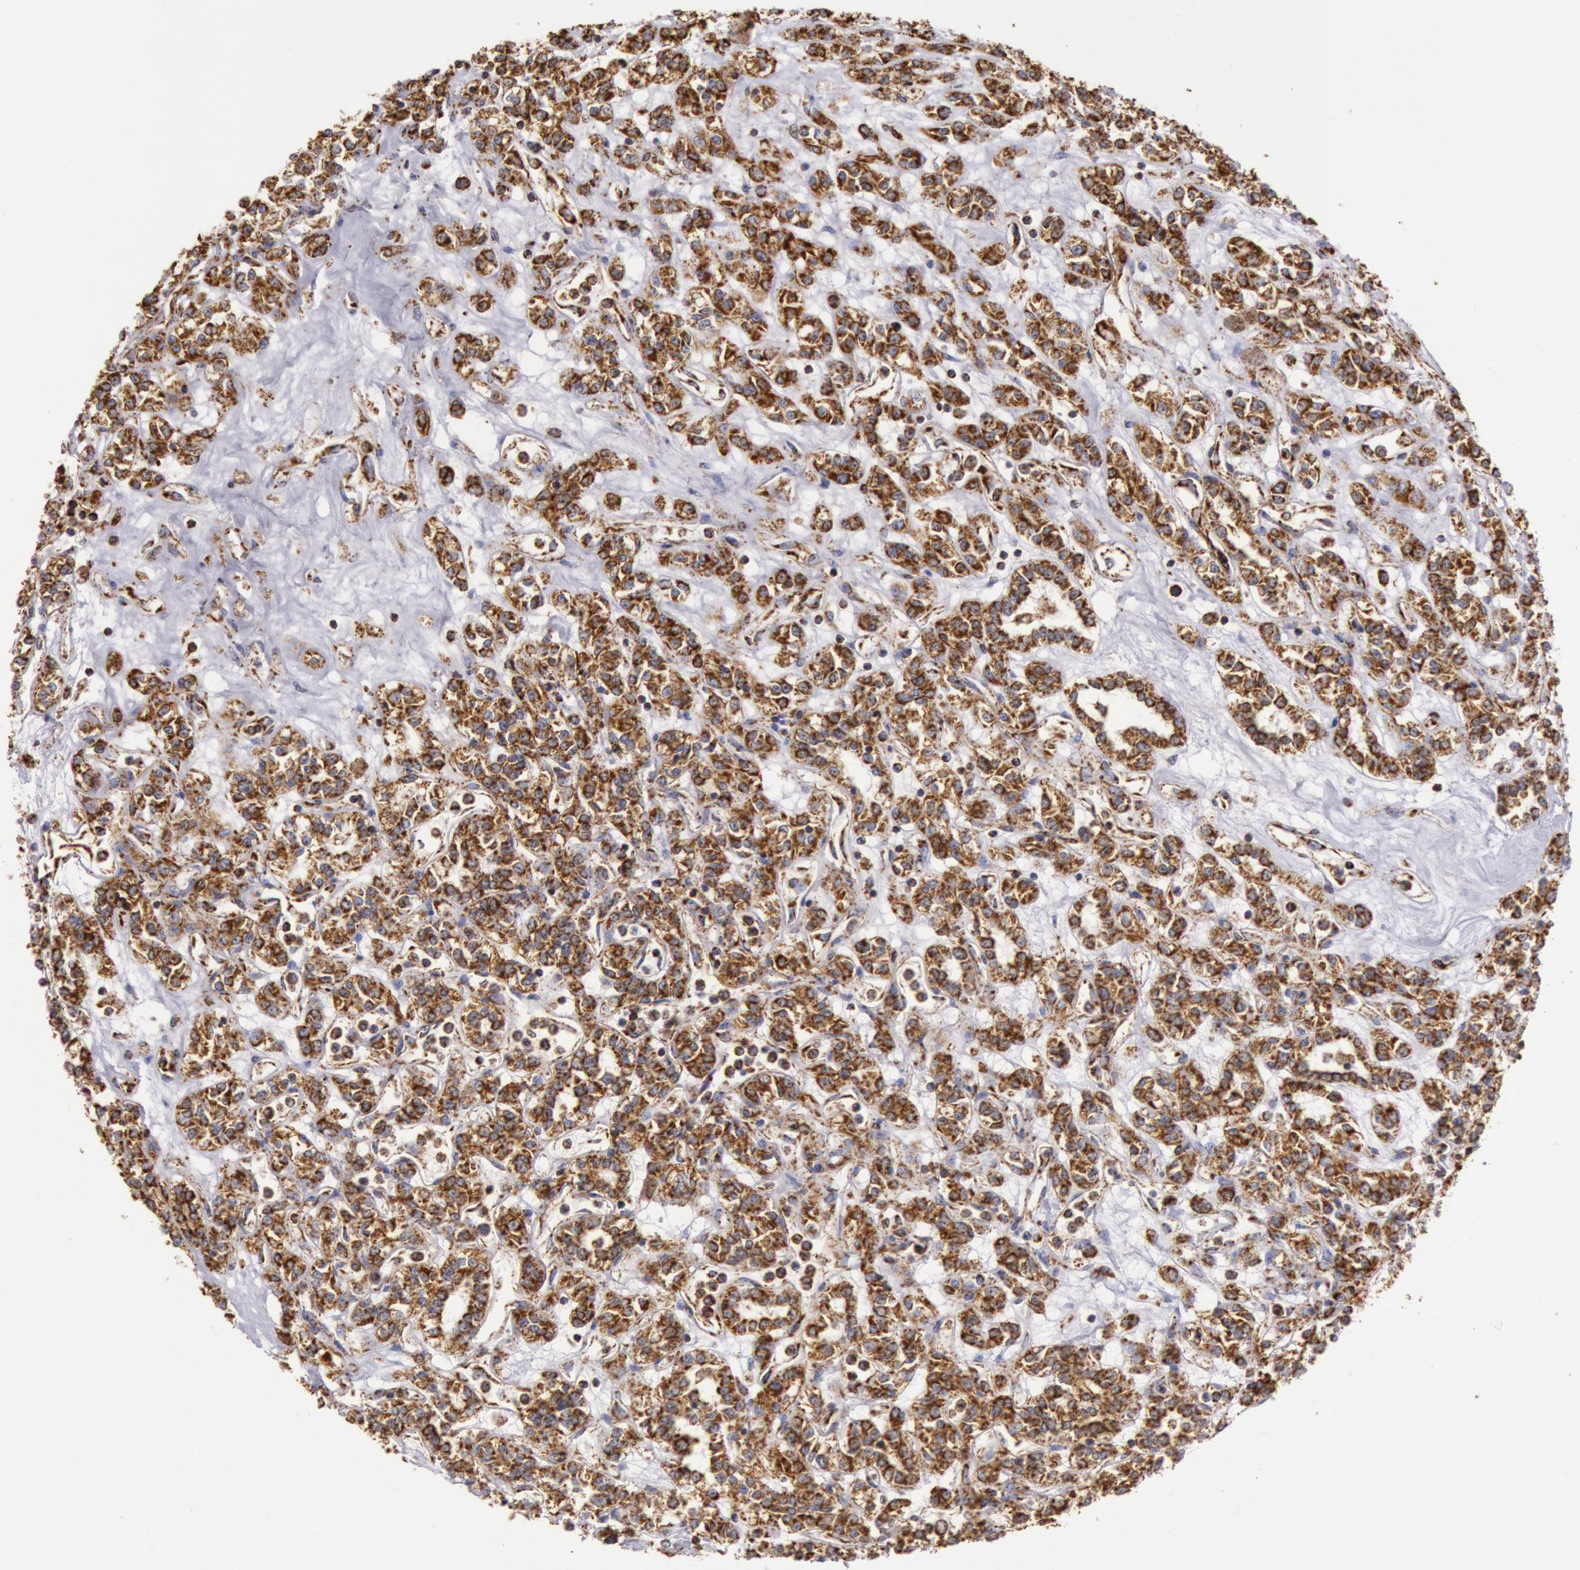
{"staining": {"intensity": "strong", "quantity": ">75%", "location": "cytoplasmic/membranous"}, "tissue": "renal cancer", "cell_type": "Tumor cells", "image_type": "cancer", "snomed": [{"axis": "morphology", "description": "Adenocarcinoma, NOS"}, {"axis": "topography", "description": "Kidney"}], "caption": "Immunohistochemical staining of human renal cancer exhibits high levels of strong cytoplasmic/membranous protein expression in about >75% of tumor cells. (IHC, brightfield microscopy, high magnification).", "gene": "CYC1", "patient": {"sex": "female", "age": 76}}